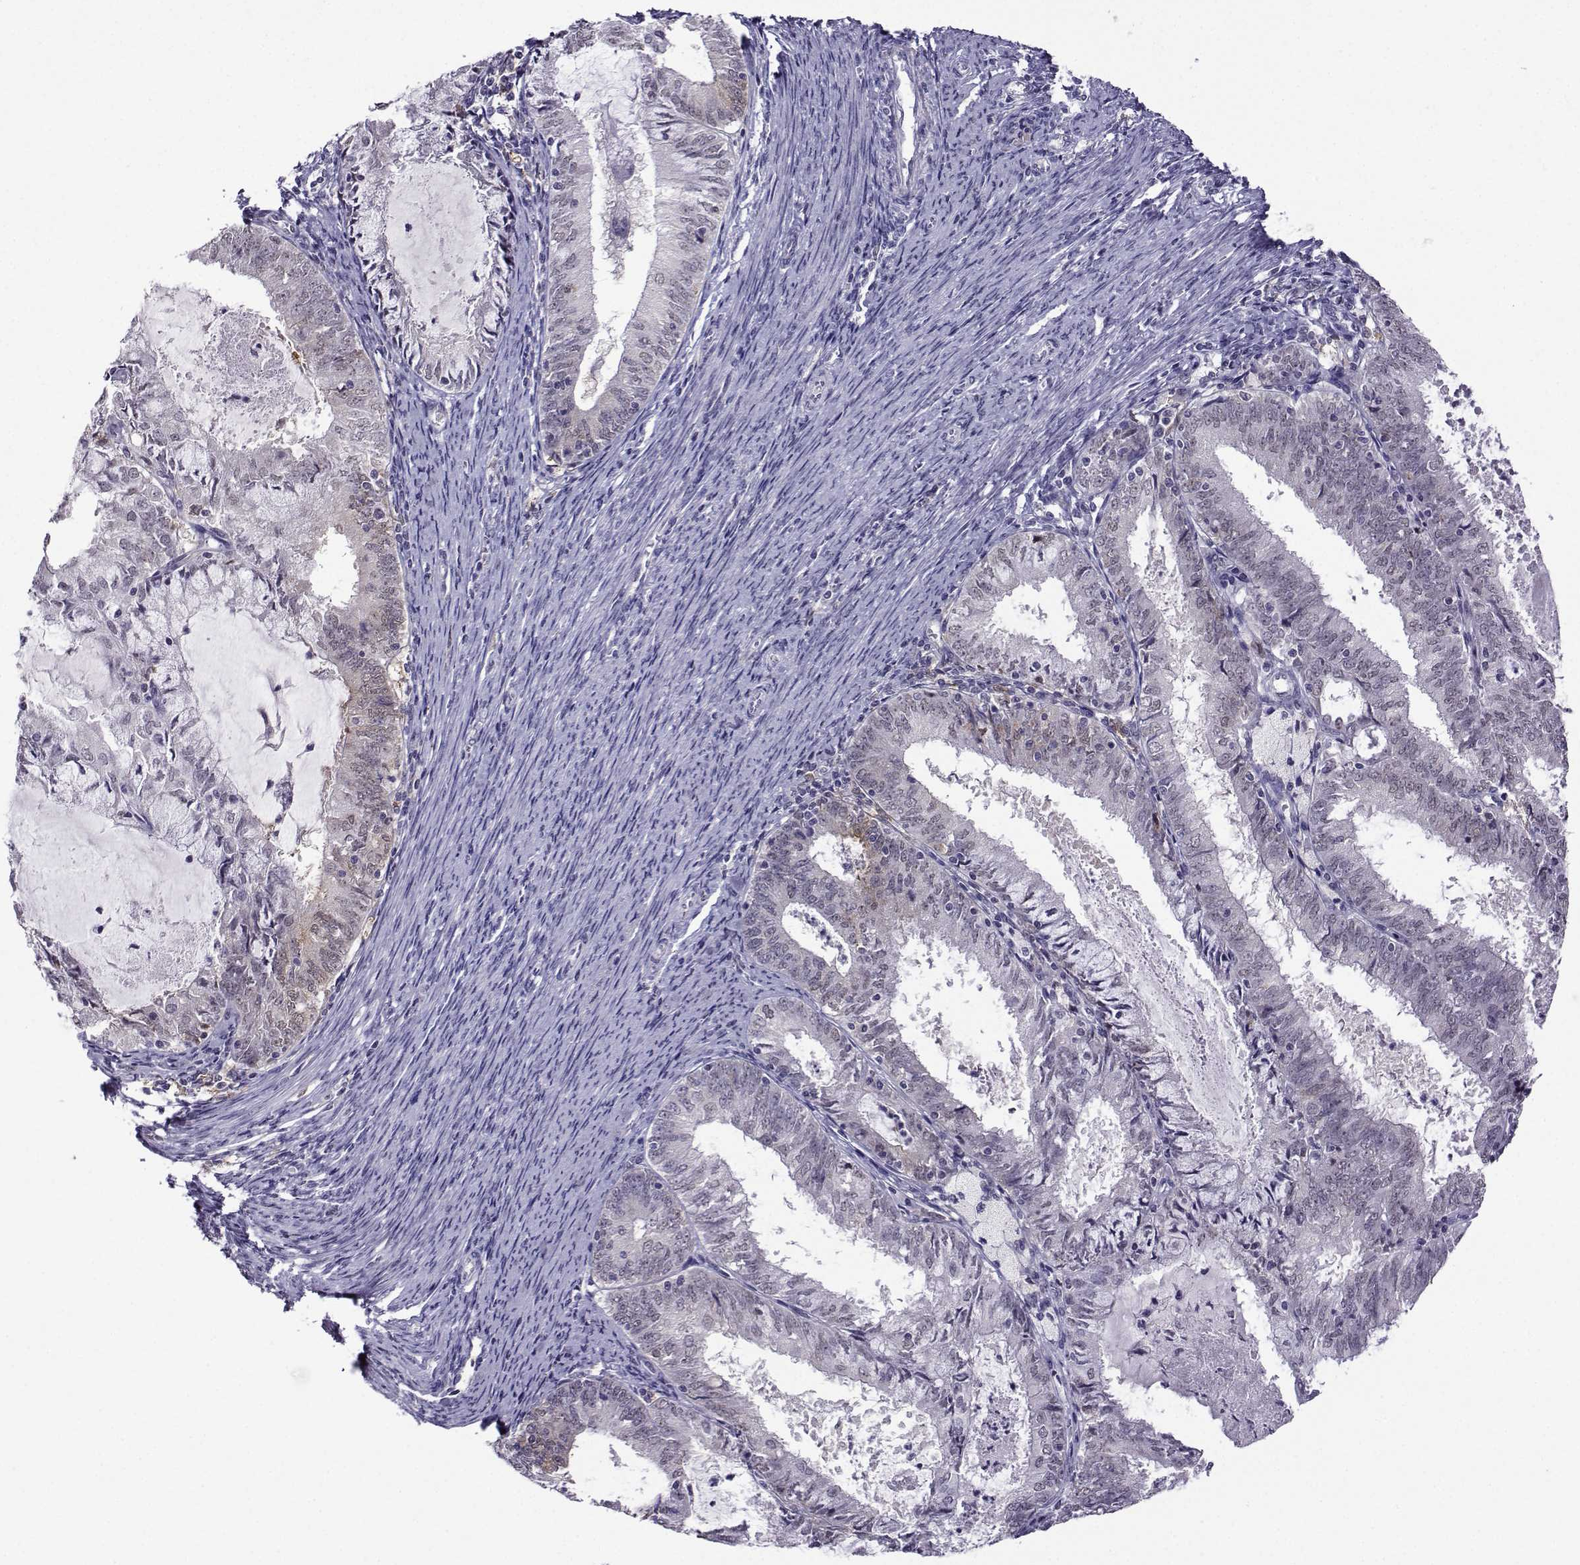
{"staining": {"intensity": "negative", "quantity": "none", "location": "none"}, "tissue": "endometrial cancer", "cell_type": "Tumor cells", "image_type": "cancer", "snomed": [{"axis": "morphology", "description": "Adenocarcinoma, NOS"}, {"axis": "topography", "description": "Endometrium"}], "caption": "Tumor cells show no significant positivity in endometrial cancer. (Immunohistochemistry (ihc), brightfield microscopy, high magnification).", "gene": "DDX20", "patient": {"sex": "female", "age": 57}}